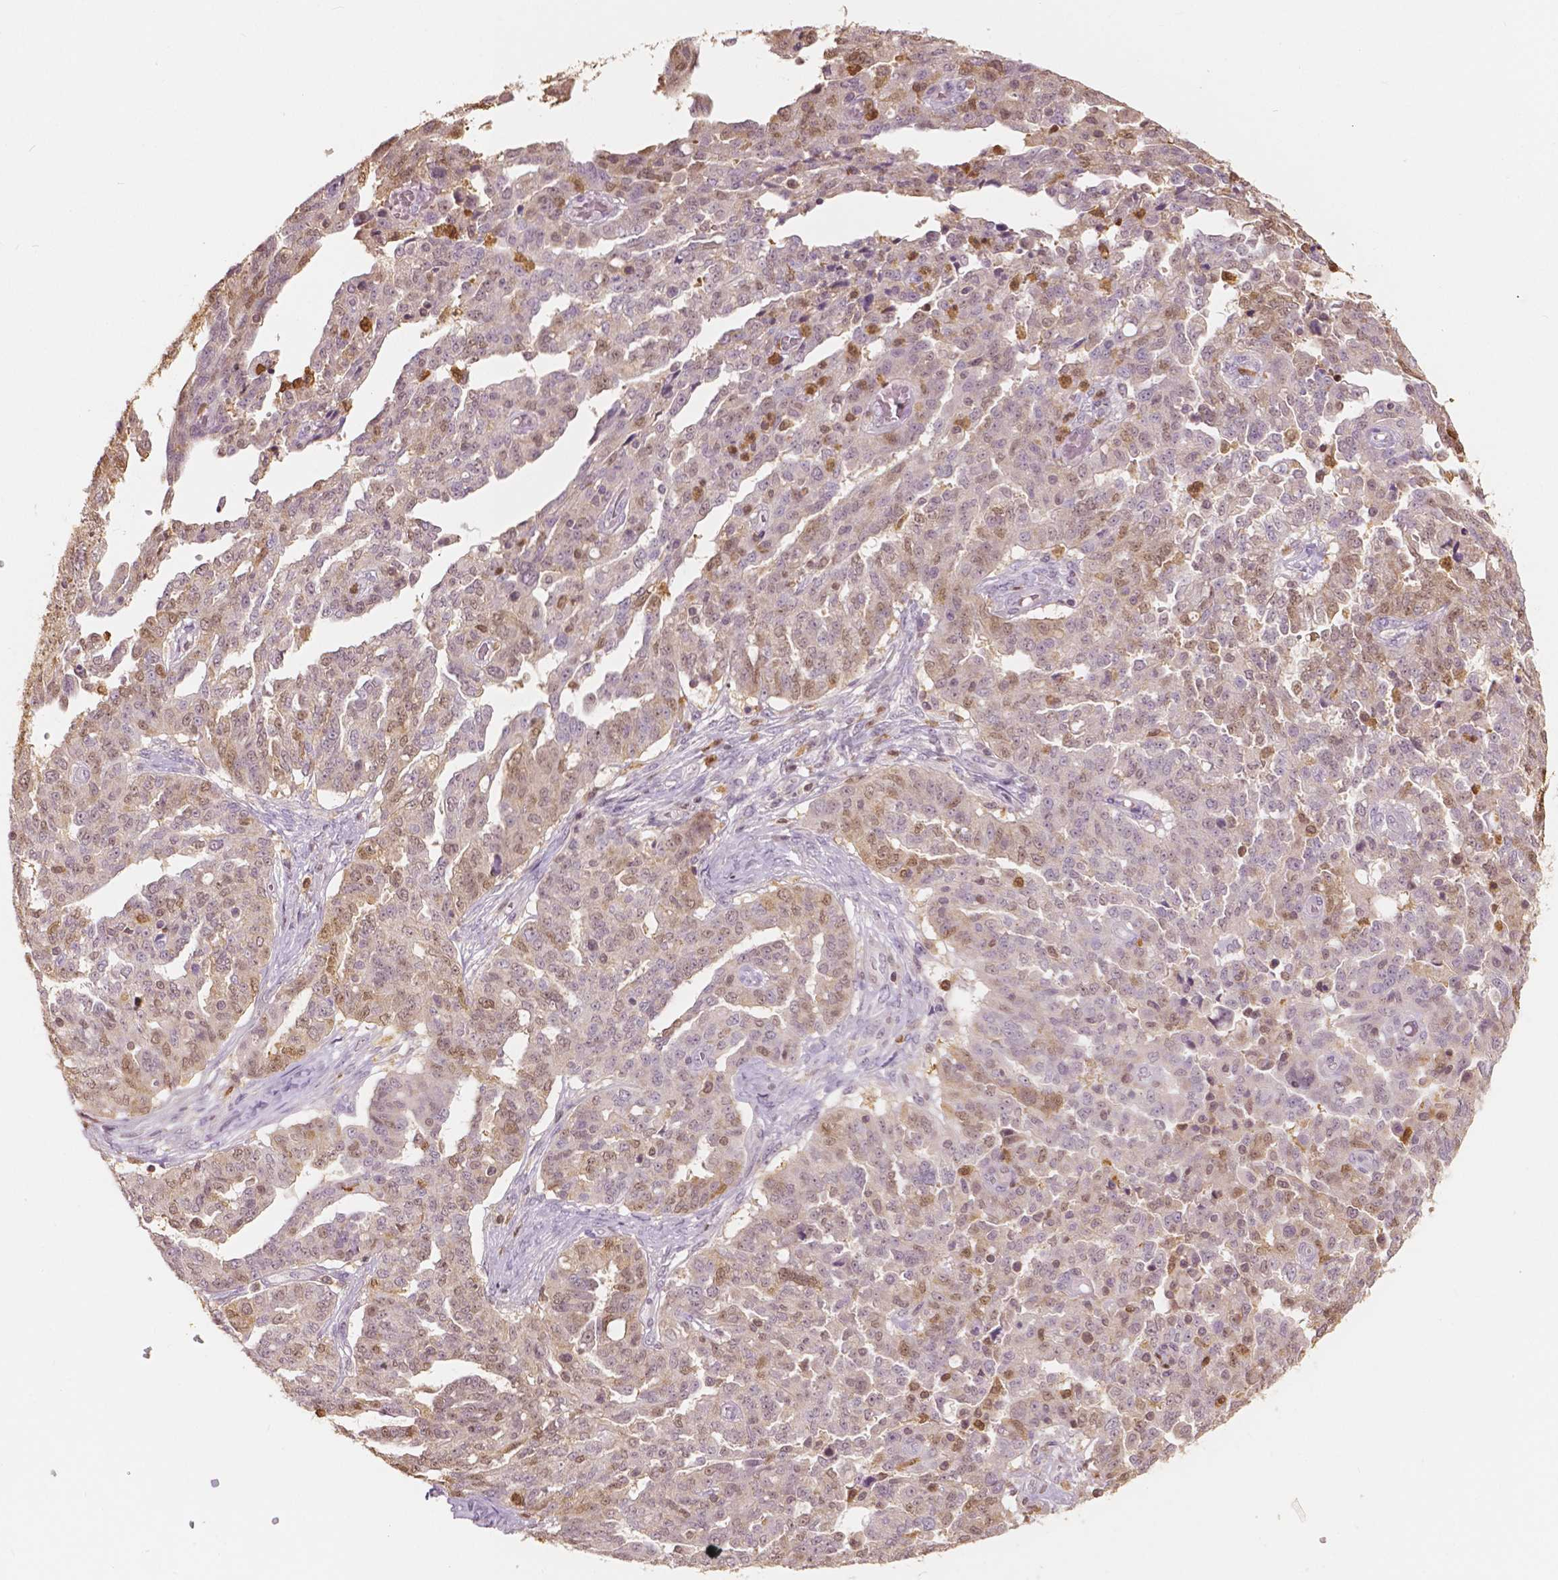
{"staining": {"intensity": "moderate", "quantity": "<25%", "location": "nuclear"}, "tissue": "ovarian cancer", "cell_type": "Tumor cells", "image_type": "cancer", "snomed": [{"axis": "morphology", "description": "Cystadenocarcinoma, serous, NOS"}, {"axis": "topography", "description": "Ovary"}], "caption": "Immunohistochemistry (IHC) staining of ovarian serous cystadenocarcinoma, which exhibits low levels of moderate nuclear expression in about <25% of tumor cells indicating moderate nuclear protein staining. The staining was performed using DAB (3,3'-diaminobenzidine) (brown) for protein detection and nuclei were counterstained in hematoxylin (blue).", "gene": "S100A4", "patient": {"sex": "female", "age": 67}}